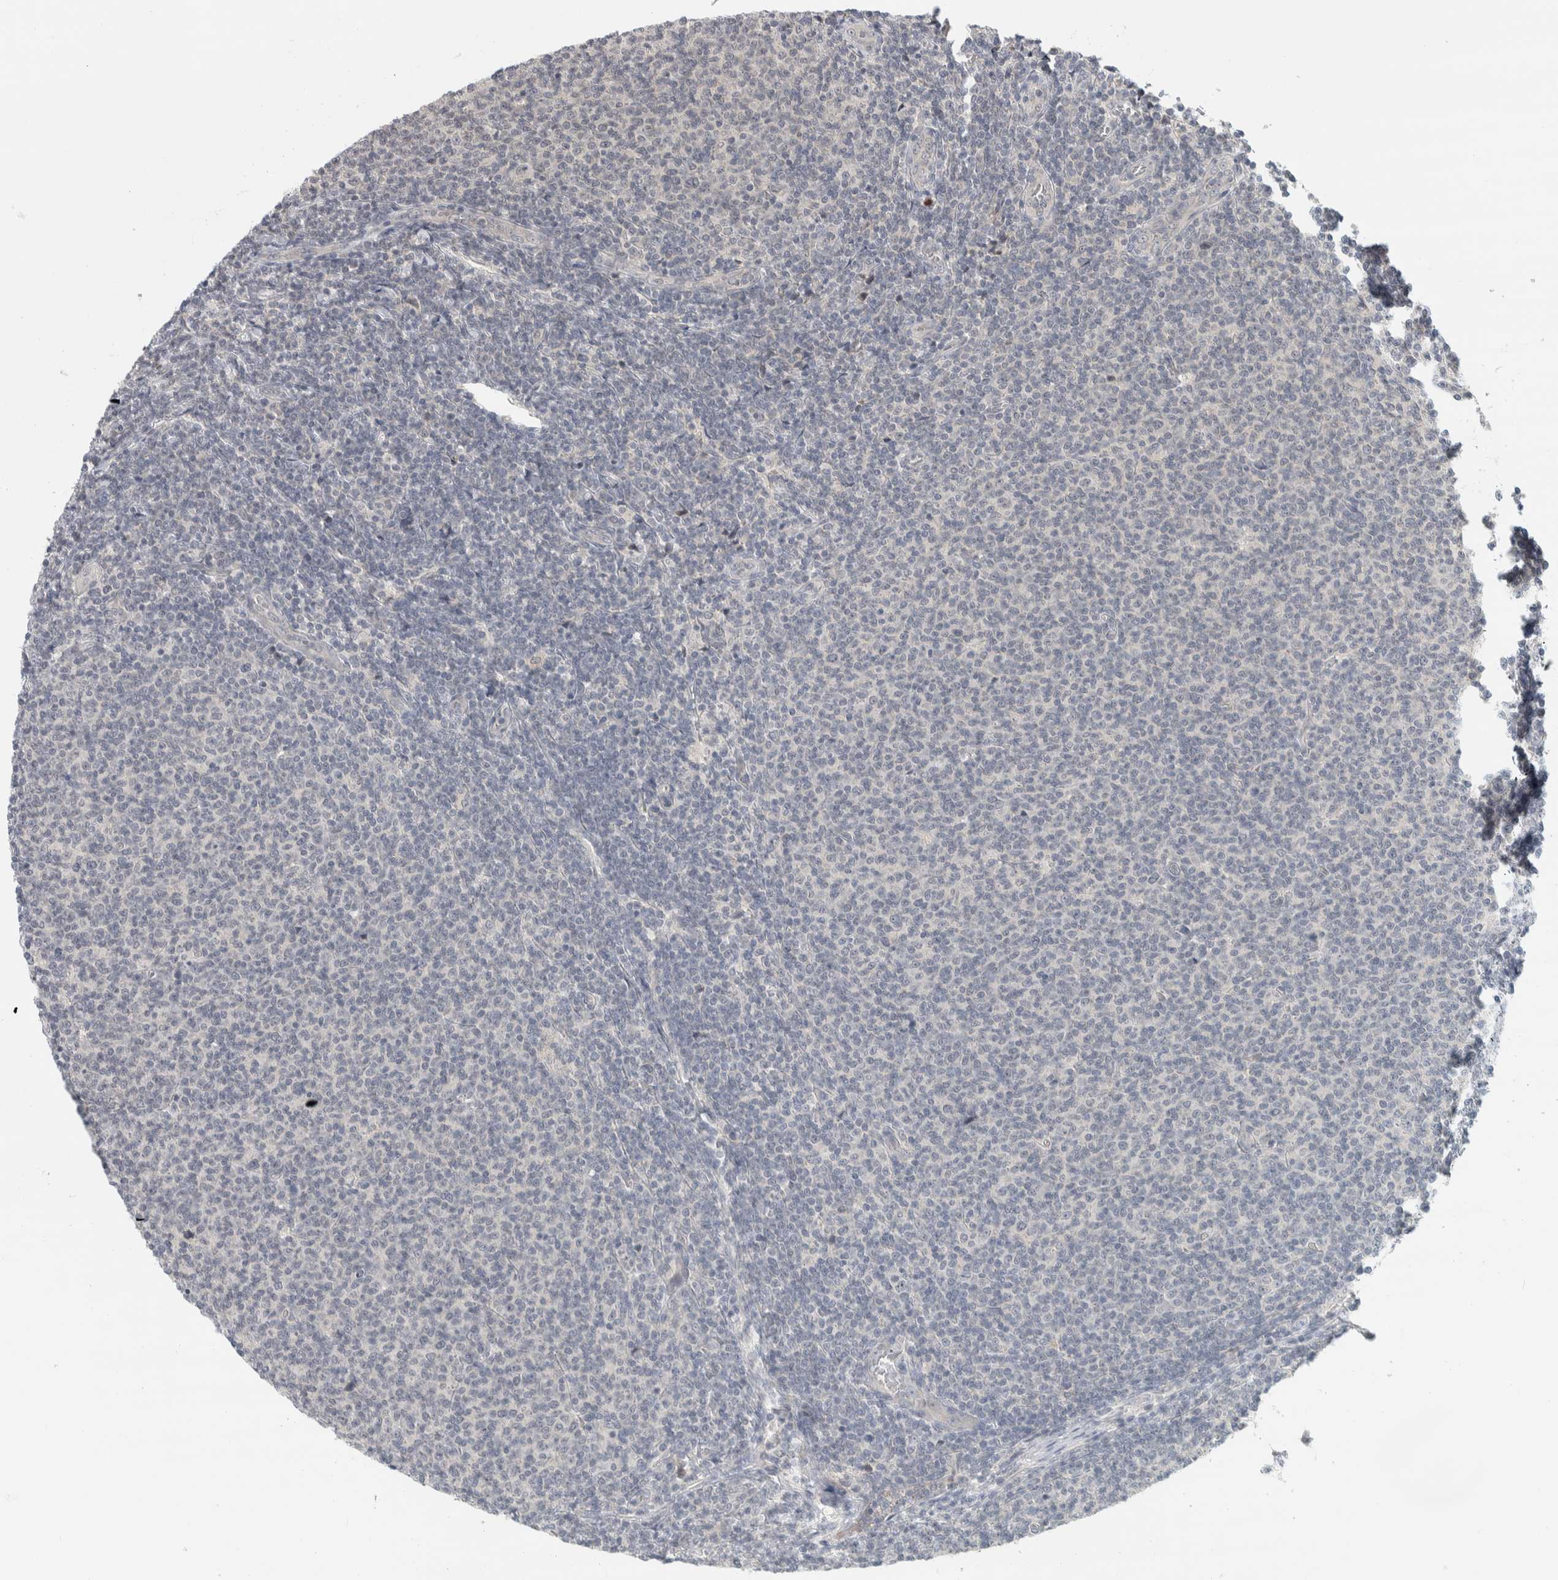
{"staining": {"intensity": "negative", "quantity": "none", "location": "none"}, "tissue": "lymphoma", "cell_type": "Tumor cells", "image_type": "cancer", "snomed": [{"axis": "morphology", "description": "Malignant lymphoma, non-Hodgkin's type, Low grade"}, {"axis": "topography", "description": "Lymph node"}], "caption": "The photomicrograph shows no staining of tumor cells in lymphoma.", "gene": "AFP", "patient": {"sex": "male", "age": 66}}